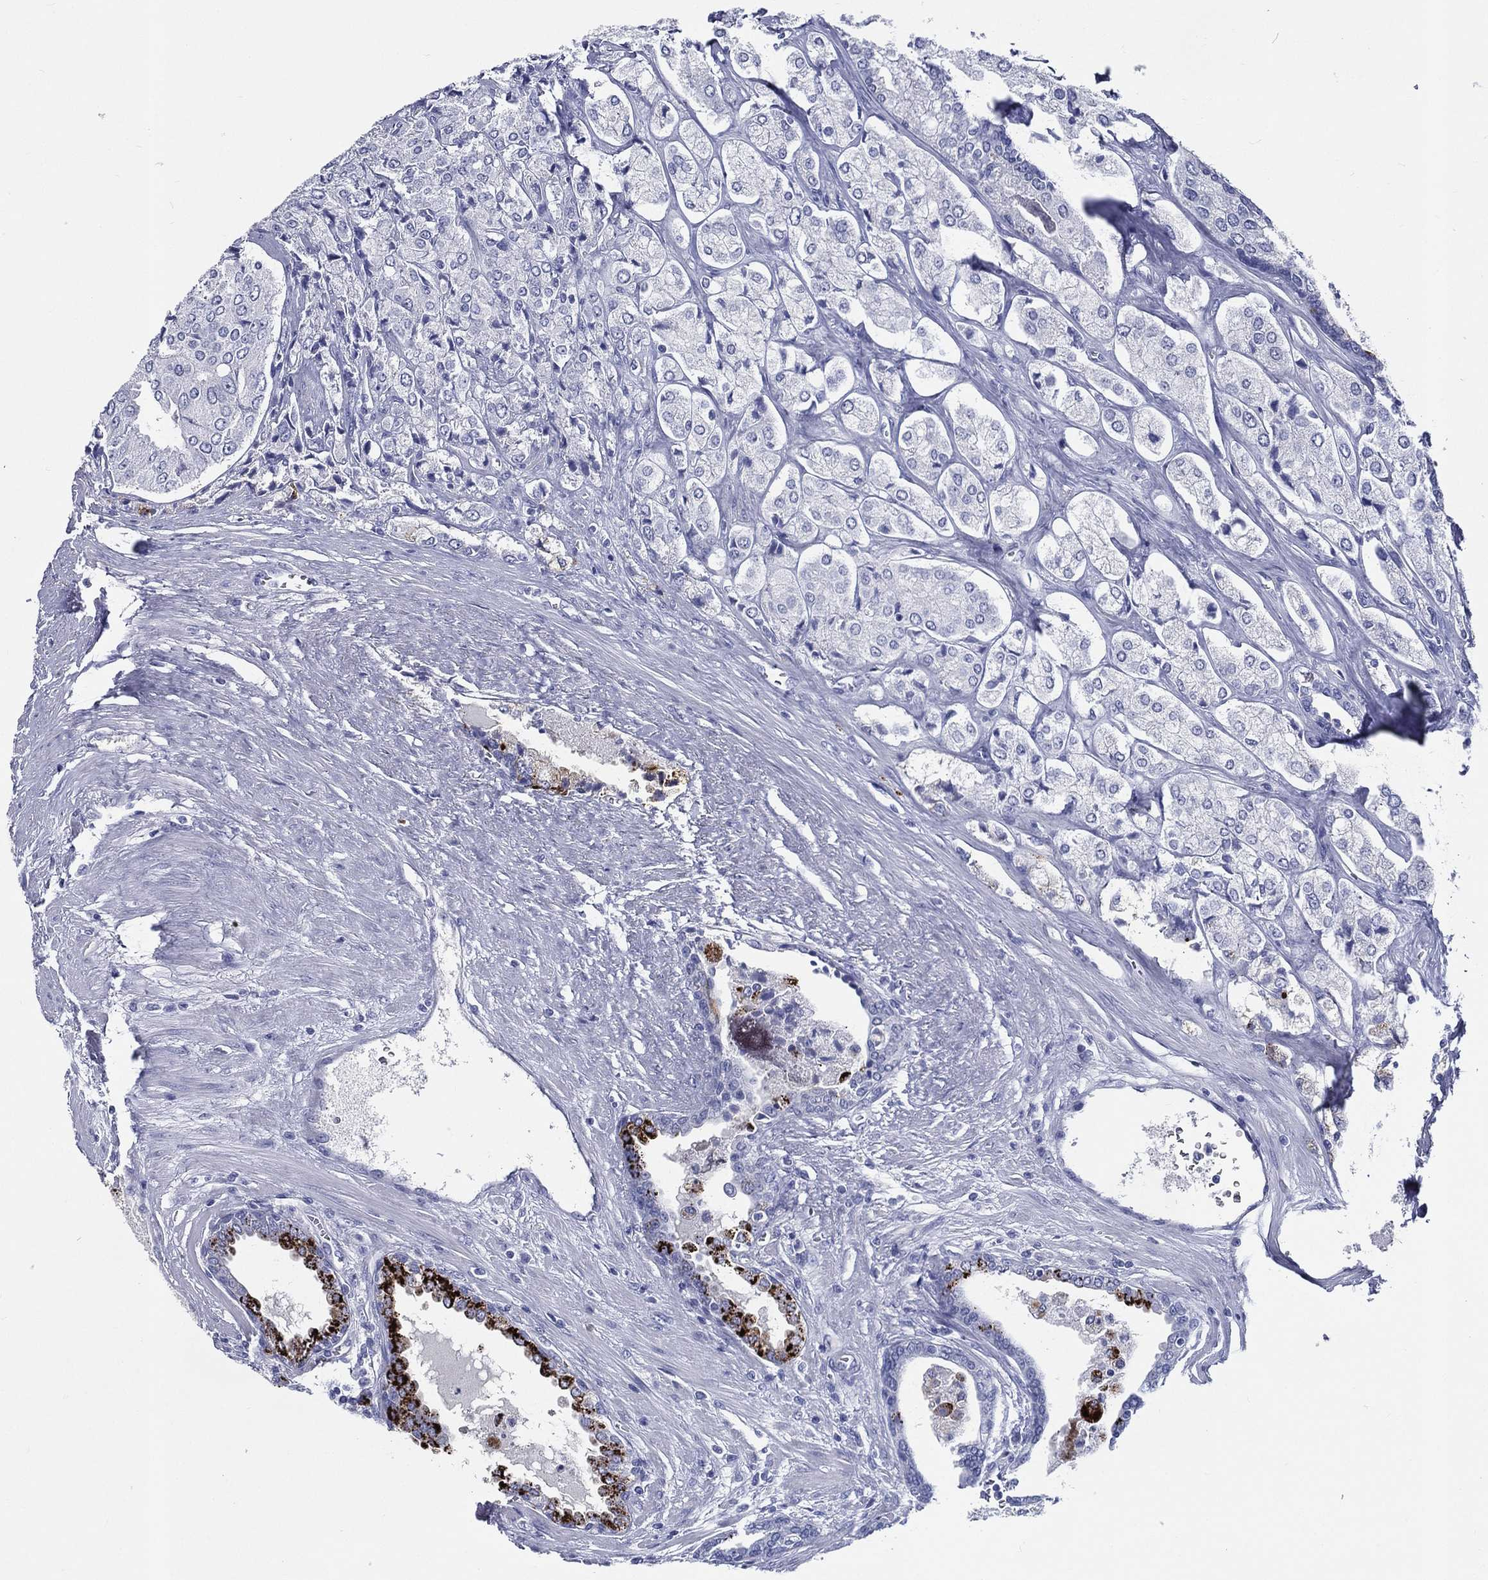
{"staining": {"intensity": "negative", "quantity": "none", "location": "none"}, "tissue": "prostate cancer", "cell_type": "Tumor cells", "image_type": "cancer", "snomed": [{"axis": "morphology", "description": "Adenocarcinoma, NOS"}, {"axis": "topography", "description": "Prostate and seminal vesicle, NOS"}, {"axis": "topography", "description": "Prostate"}], "caption": "Prostate adenocarcinoma was stained to show a protein in brown. There is no significant positivity in tumor cells.", "gene": "ACE2", "patient": {"sex": "male", "age": 67}}